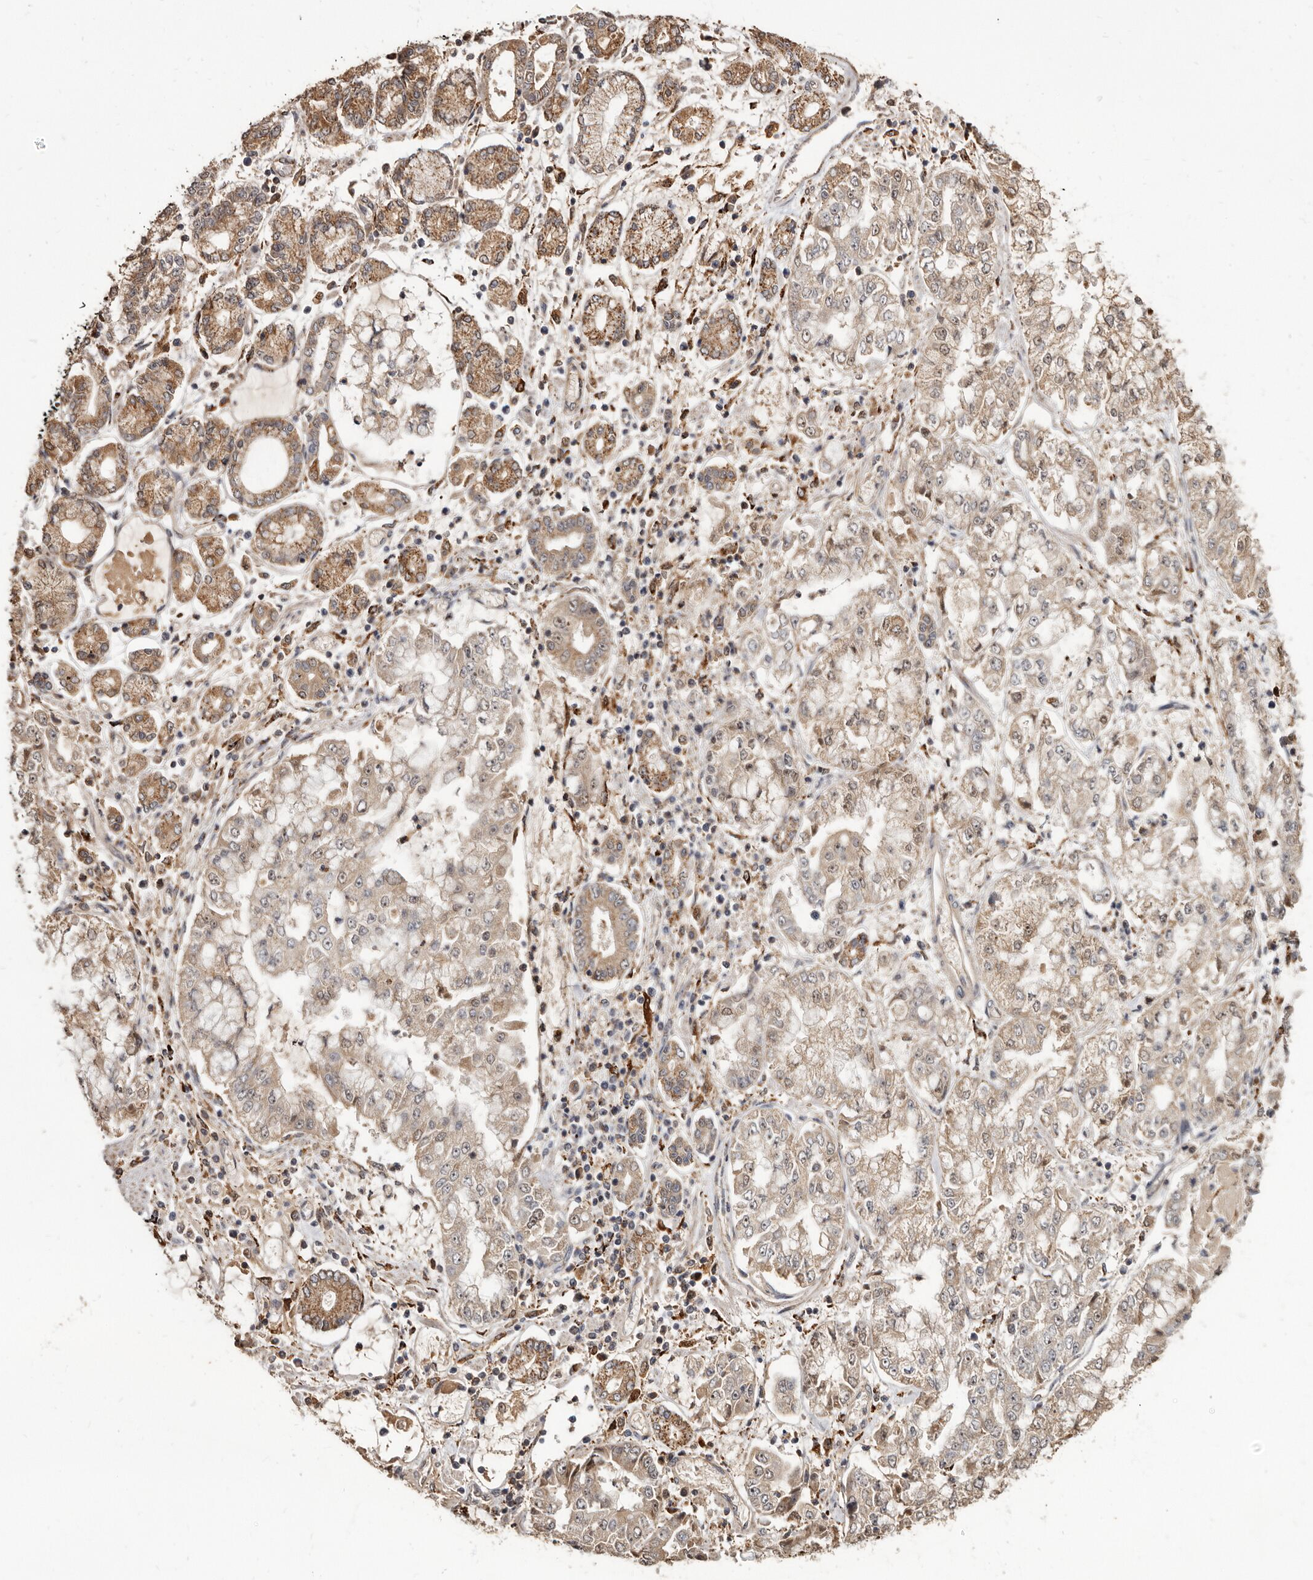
{"staining": {"intensity": "weak", "quantity": "25%-75%", "location": "cytoplasmic/membranous"}, "tissue": "stomach cancer", "cell_type": "Tumor cells", "image_type": "cancer", "snomed": [{"axis": "morphology", "description": "Adenocarcinoma, NOS"}, {"axis": "topography", "description": "Stomach"}], "caption": "Immunohistochemical staining of human adenocarcinoma (stomach) displays low levels of weak cytoplasmic/membranous expression in about 25%-75% of tumor cells.", "gene": "AKAP7", "patient": {"sex": "male", "age": 76}}